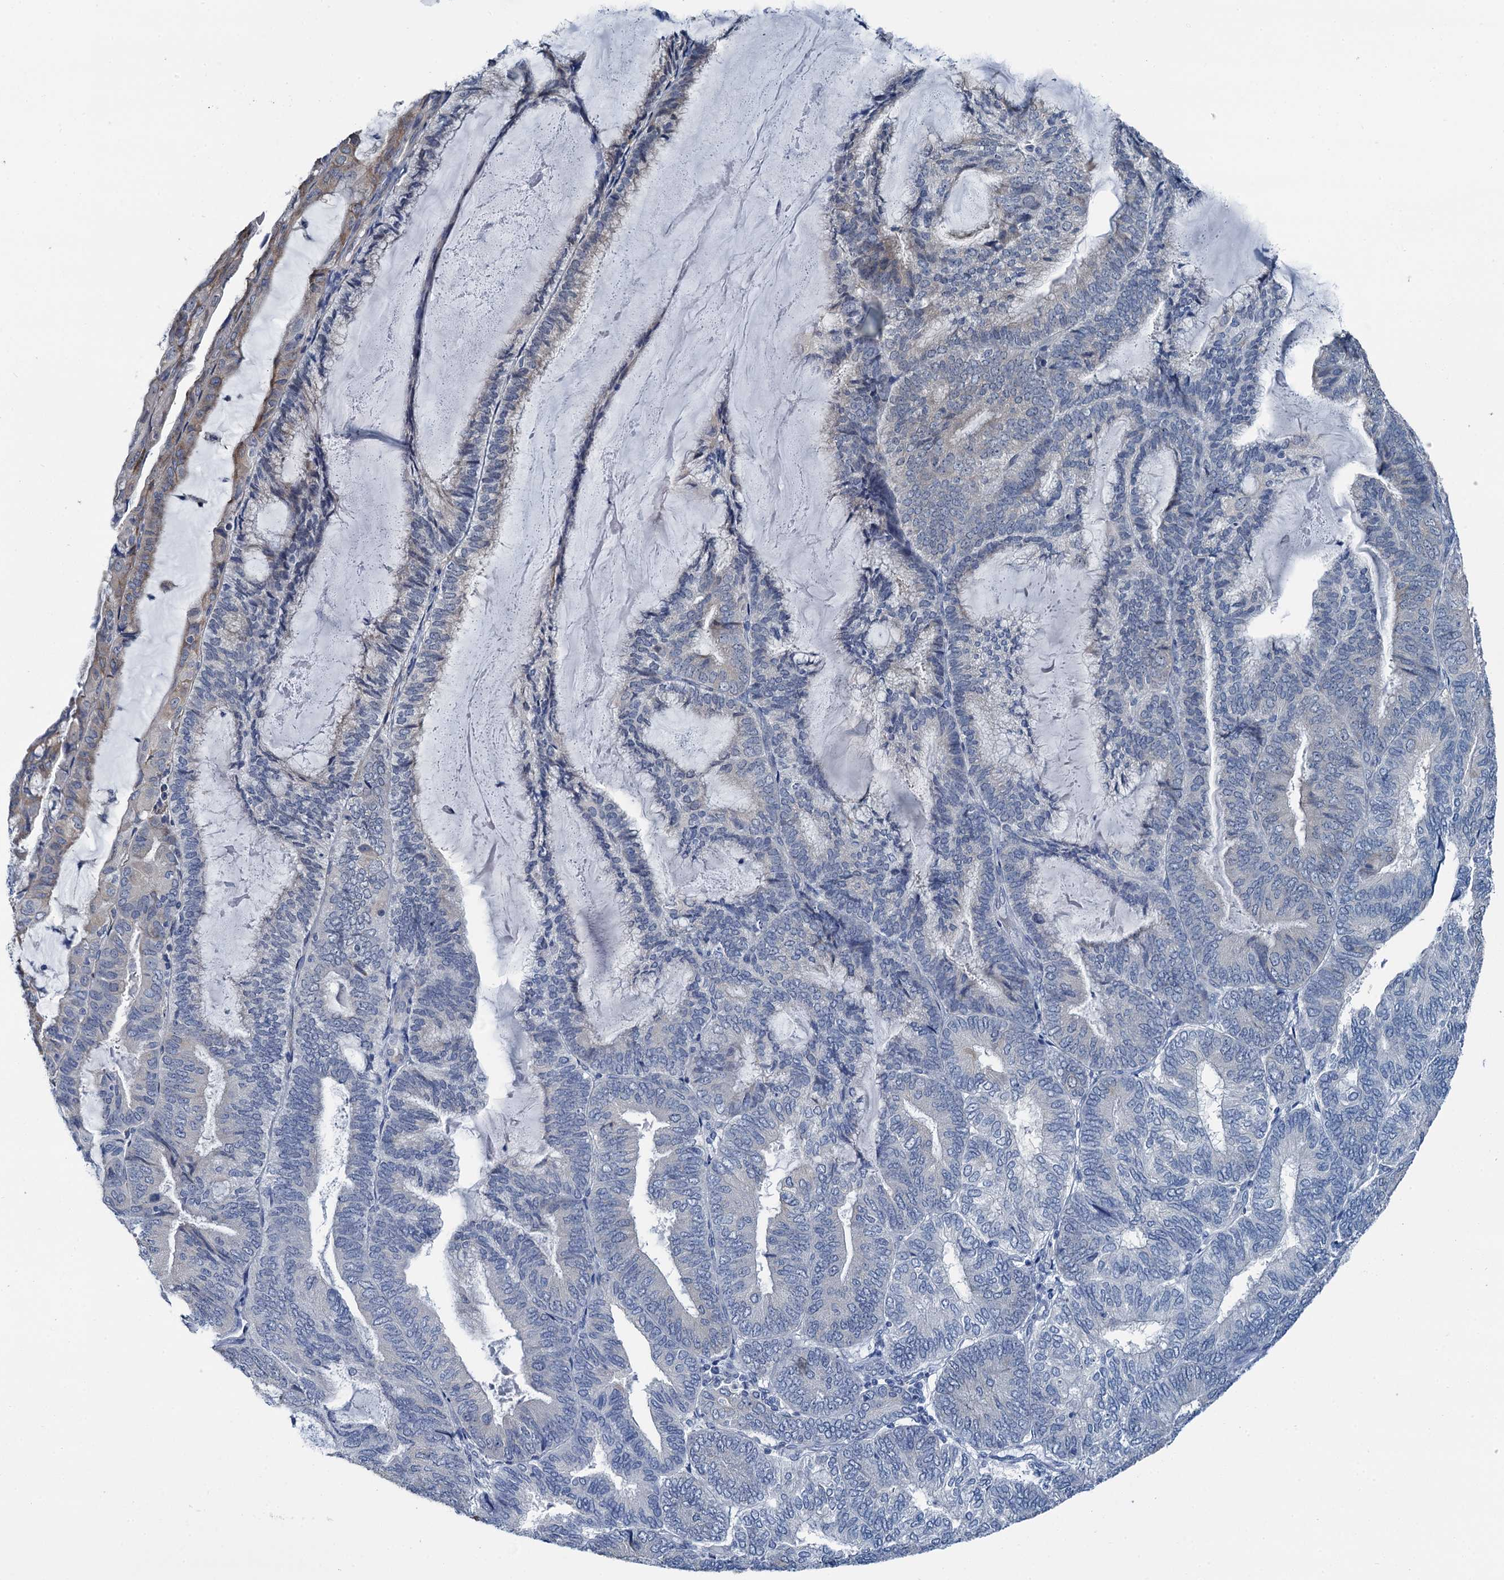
{"staining": {"intensity": "weak", "quantity": "<25%", "location": "cytoplasmic/membranous"}, "tissue": "endometrial cancer", "cell_type": "Tumor cells", "image_type": "cancer", "snomed": [{"axis": "morphology", "description": "Adenocarcinoma, NOS"}, {"axis": "topography", "description": "Endometrium"}], "caption": "IHC image of neoplastic tissue: human endometrial adenocarcinoma stained with DAB (3,3'-diaminobenzidine) displays no significant protein positivity in tumor cells. (IHC, brightfield microscopy, high magnification).", "gene": "MIOX", "patient": {"sex": "female", "age": 81}}